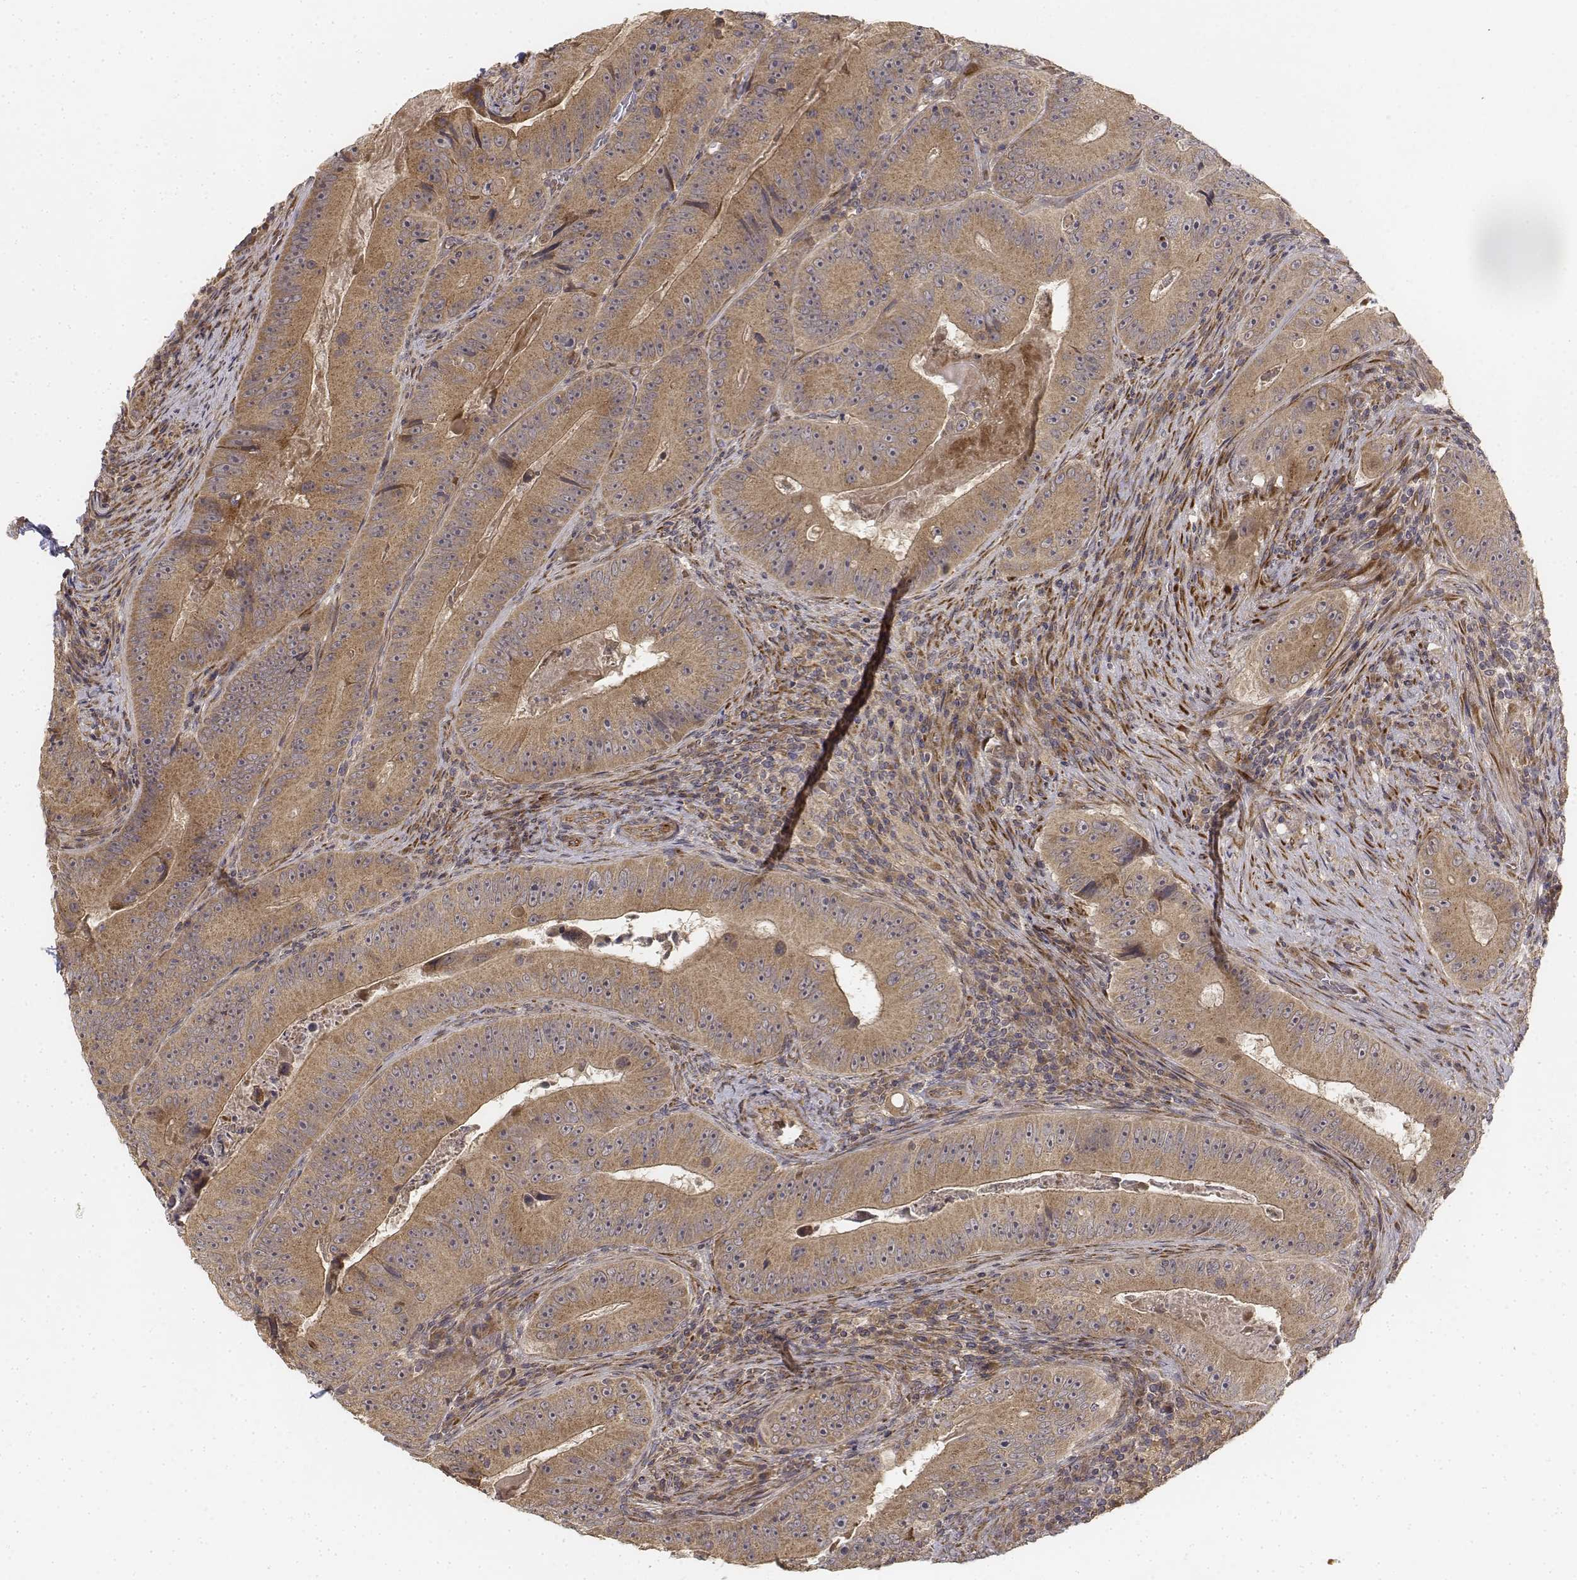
{"staining": {"intensity": "weak", "quantity": ">75%", "location": "cytoplasmic/membranous"}, "tissue": "colorectal cancer", "cell_type": "Tumor cells", "image_type": "cancer", "snomed": [{"axis": "morphology", "description": "Adenocarcinoma, NOS"}, {"axis": "topography", "description": "Colon"}], "caption": "Adenocarcinoma (colorectal) tissue reveals weak cytoplasmic/membranous expression in approximately >75% of tumor cells", "gene": "FBXO21", "patient": {"sex": "female", "age": 86}}